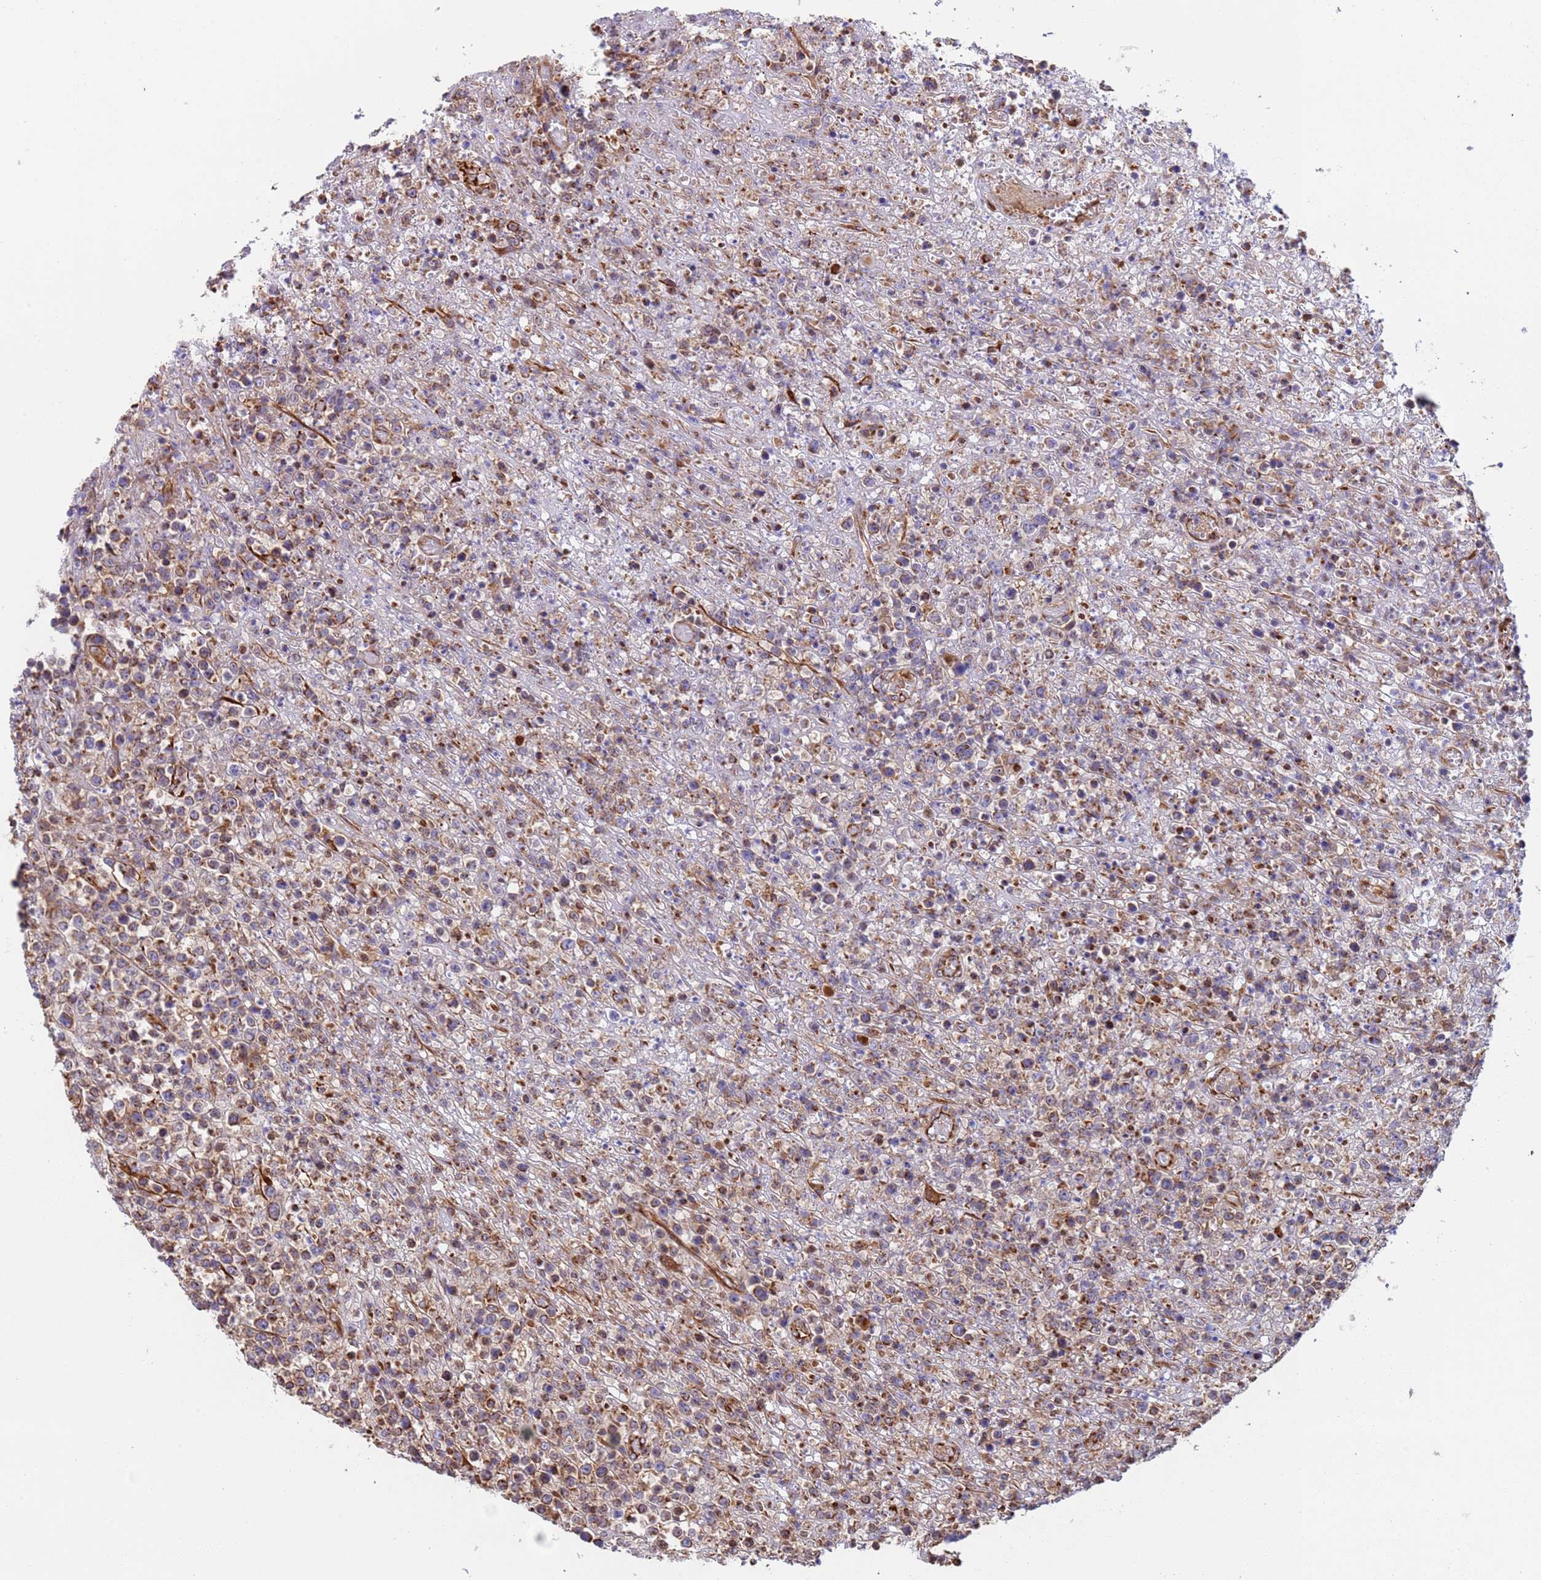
{"staining": {"intensity": "moderate", "quantity": "<25%", "location": "cytoplasmic/membranous"}, "tissue": "lymphoma", "cell_type": "Tumor cells", "image_type": "cancer", "snomed": [{"axis": "morphology", "description": "Malignant lymphoma, non-Hodgkin's type, High grade"}, {"axis": "topography", "description": "Colon"}], "caption": "Immunohistochemistry (IHC) of malignant lymphoma, non-Hodgkin's type (high-grade) demonstrates low levels of moderate cytoplasmic/membranous positivity in about <25% of tumor cells.", "gene": "NUDT12", "patient": {"sex": "female", "age": 53}}